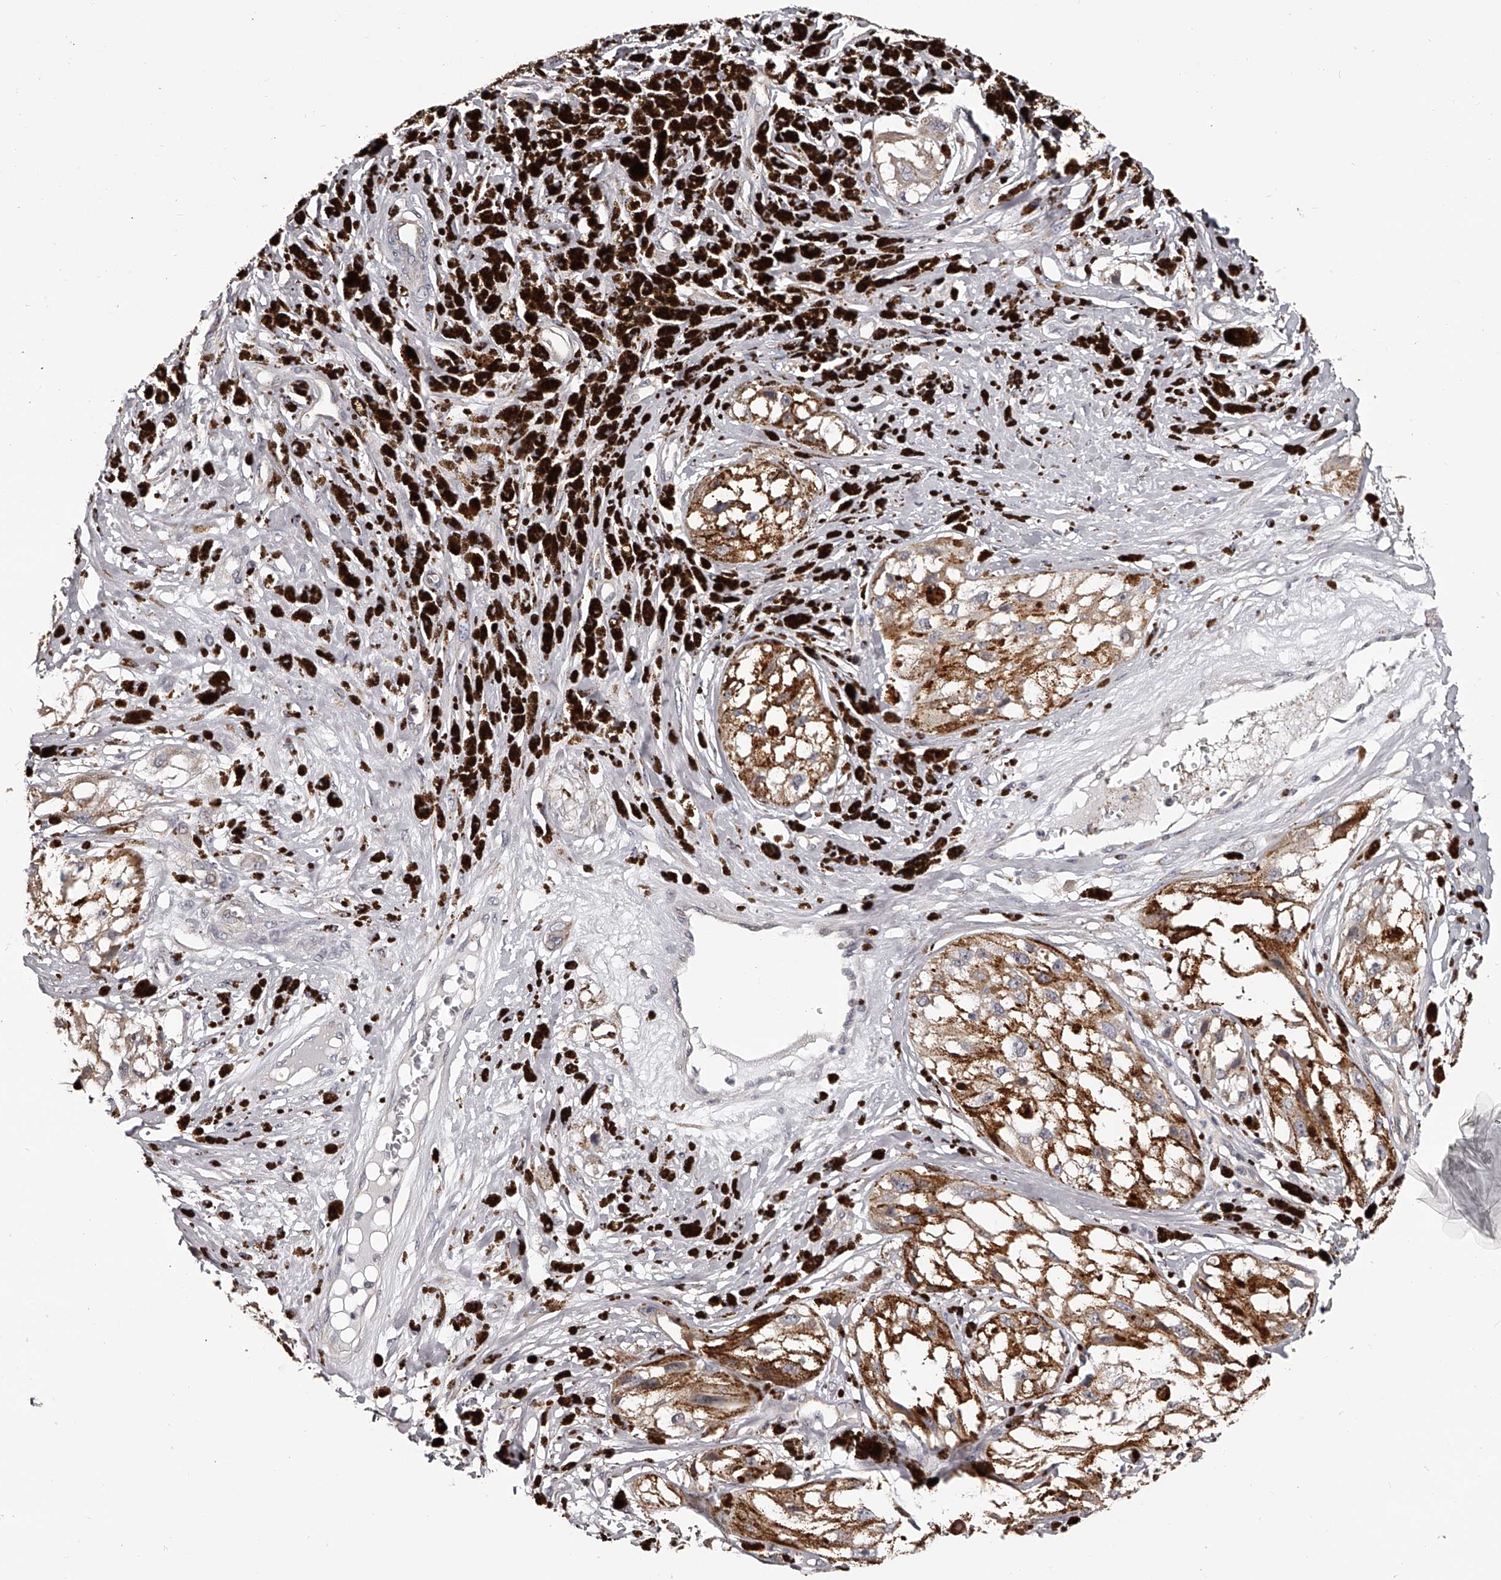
{"staining": {"intensity": "moderate", "quantity": ">75%", "location": "cytoplasmic/membranous"}, "tissue": "melanoma", "cell_type": "Tumor cells", "image_type": "cancer", "snomed": [{"axis": "morphology", "description": "Malignant melanoma, NOS"}, {"axis": "topography", "description": "Skin"}], "caption": "Tumor cells reveal medium levels of moderate cytoplasmic/membranous positivity in about >75% of cells in melanoma.", "gene": "PFDN2", "patient": {"sex": "male", "age": 88}}